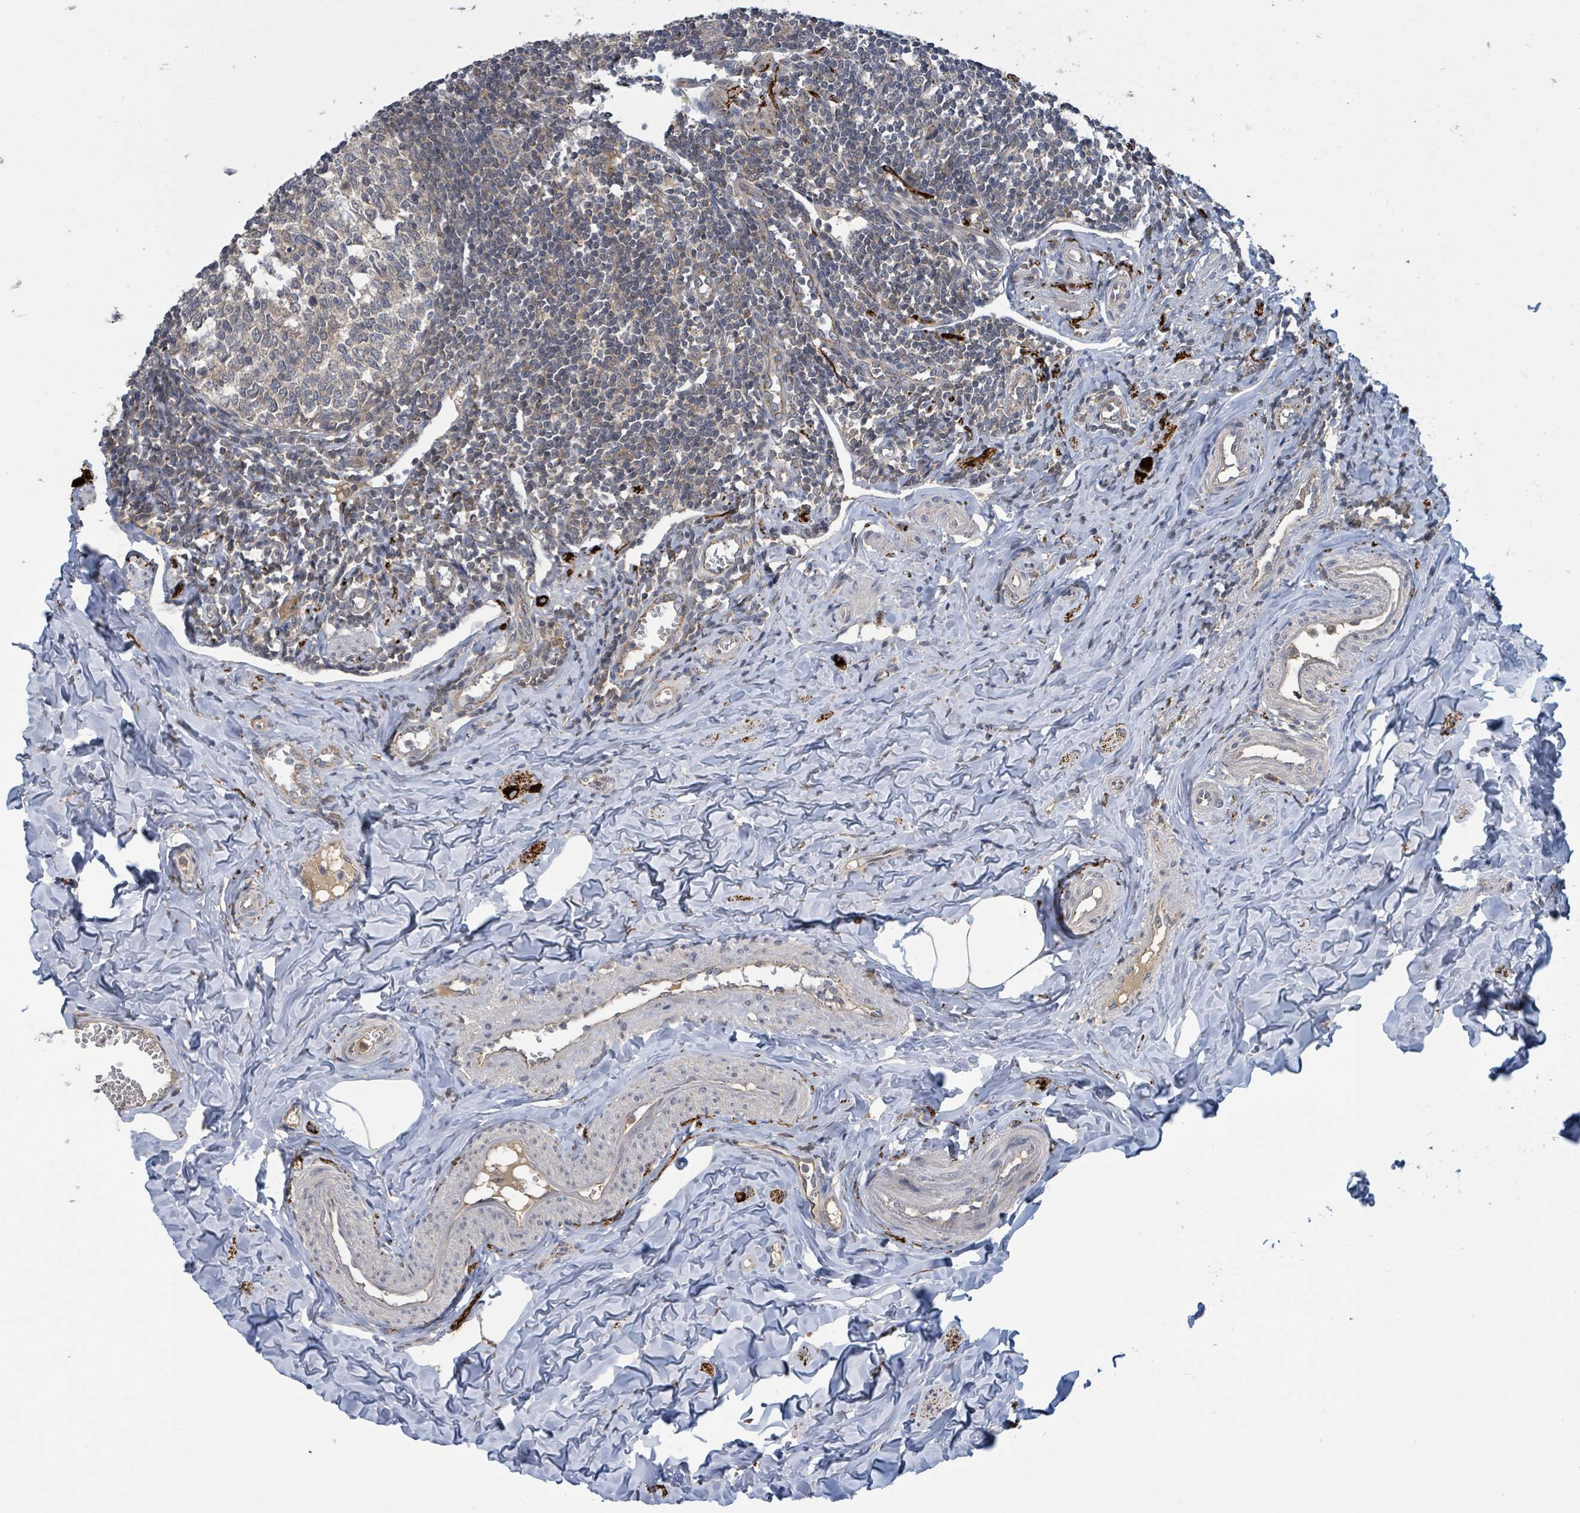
{"staining": {"intensity": "moderate", "quantity": ">75%", "location": "cytoplasmic/membranous"}, "tissue": "appendix", "cell_type": "Glandular cells", "image_type": "normal", "snomed": [{"axis": "morphology", "description": "Normal tissue, NOS"}, {"axis": "topography", "description": "Appendix"}], "caption": "Normal appendix shows moderate cytoplasmic/membranous expression in about >75% of glandular cells.", "gene": "CCDC121", "patient": {"sex": "male", "age": 78}}